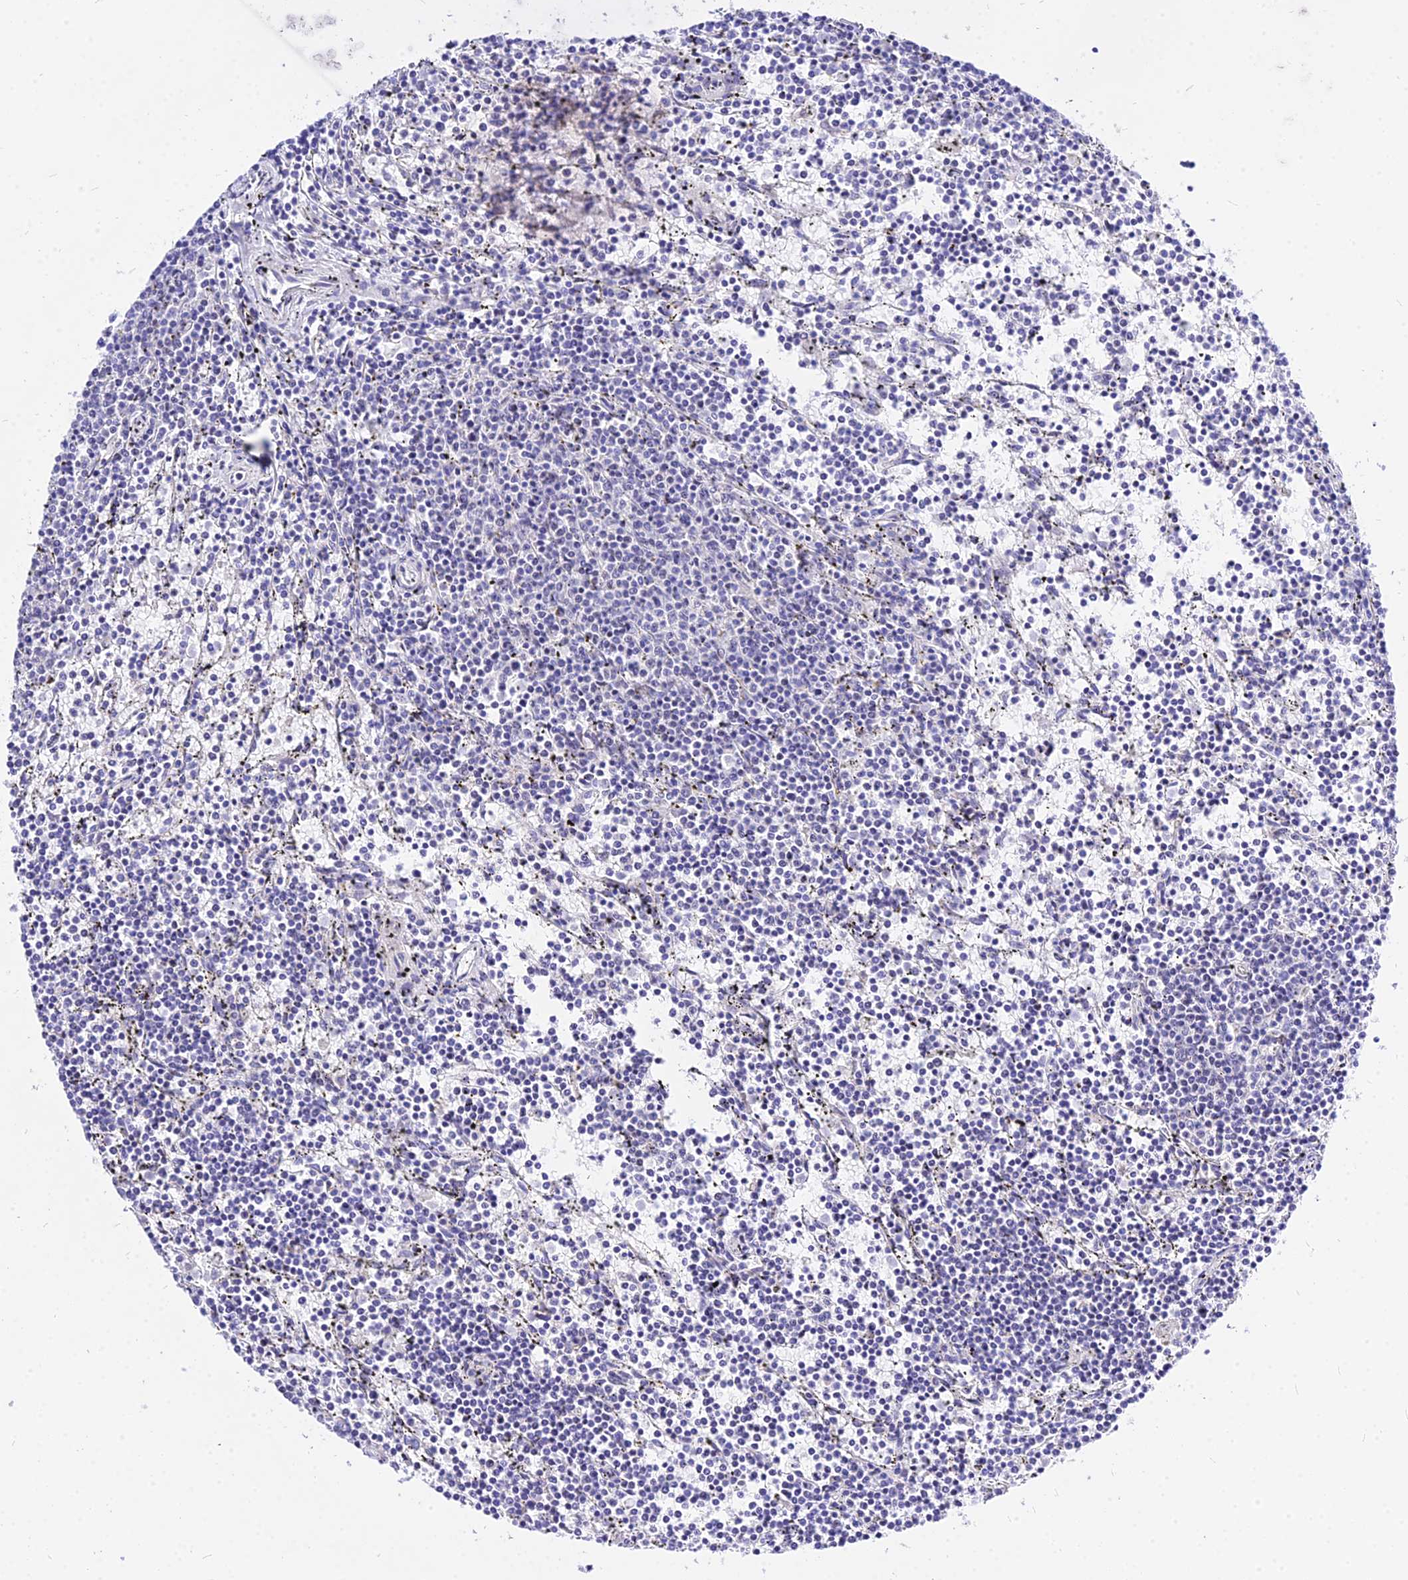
{"staining": {"intensity": "negative", "quantity": "none", "location": "none"}, "tissue": "lymphoma", "cell_type": "Tumor cells", "image_type": "cancer", "snomed": [{"axis": "morphology", "description": "Malignant lymphoma, non-Hodgkin's type, Low grade"}, {"axis": "topography", "description": "Spleen"}], "caption": "The immunohistochemistry (IHC) histopathology image has no significant positivity in tumor cells of low-grade malignant lymphoma, non-Hodgkin's type tissue.", "gene": "CARD18", "patient": {"sex": "female", "age": 50}}